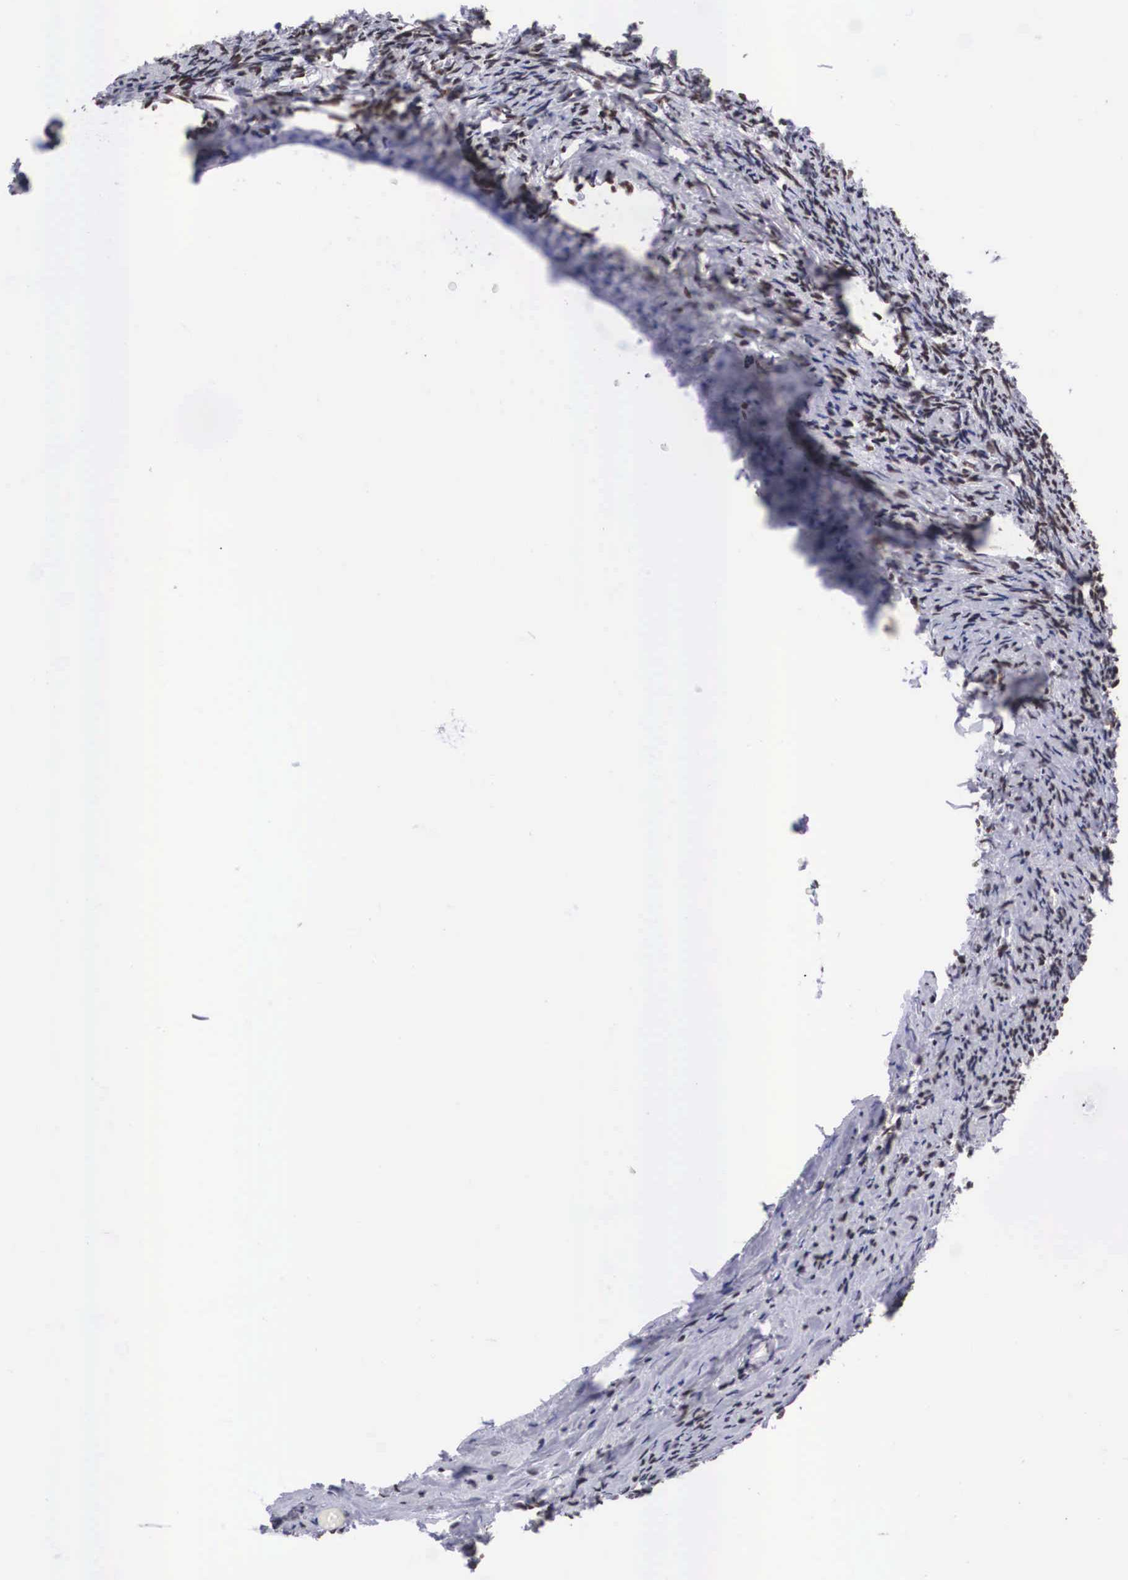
{"staining": {"intensity": "moderate", "quantity": ">75%", "location": "nuclear"}, "tissue": "ovary", "cell_type": "Ovarian stroma cells", "image_type": "normal", "snomed": [{"axis": "morphology", "description": "Normal tissue, NOS"}, {"axis": "topography", "description": "Ovary"}], "caption": "IHC of normal human ovary shows medium levels of moderate nuclear expression in approximately >75% of ovarian stroma cells.", "gene": "SF3A1", "patient": {"sex": "female", "age": 54}}